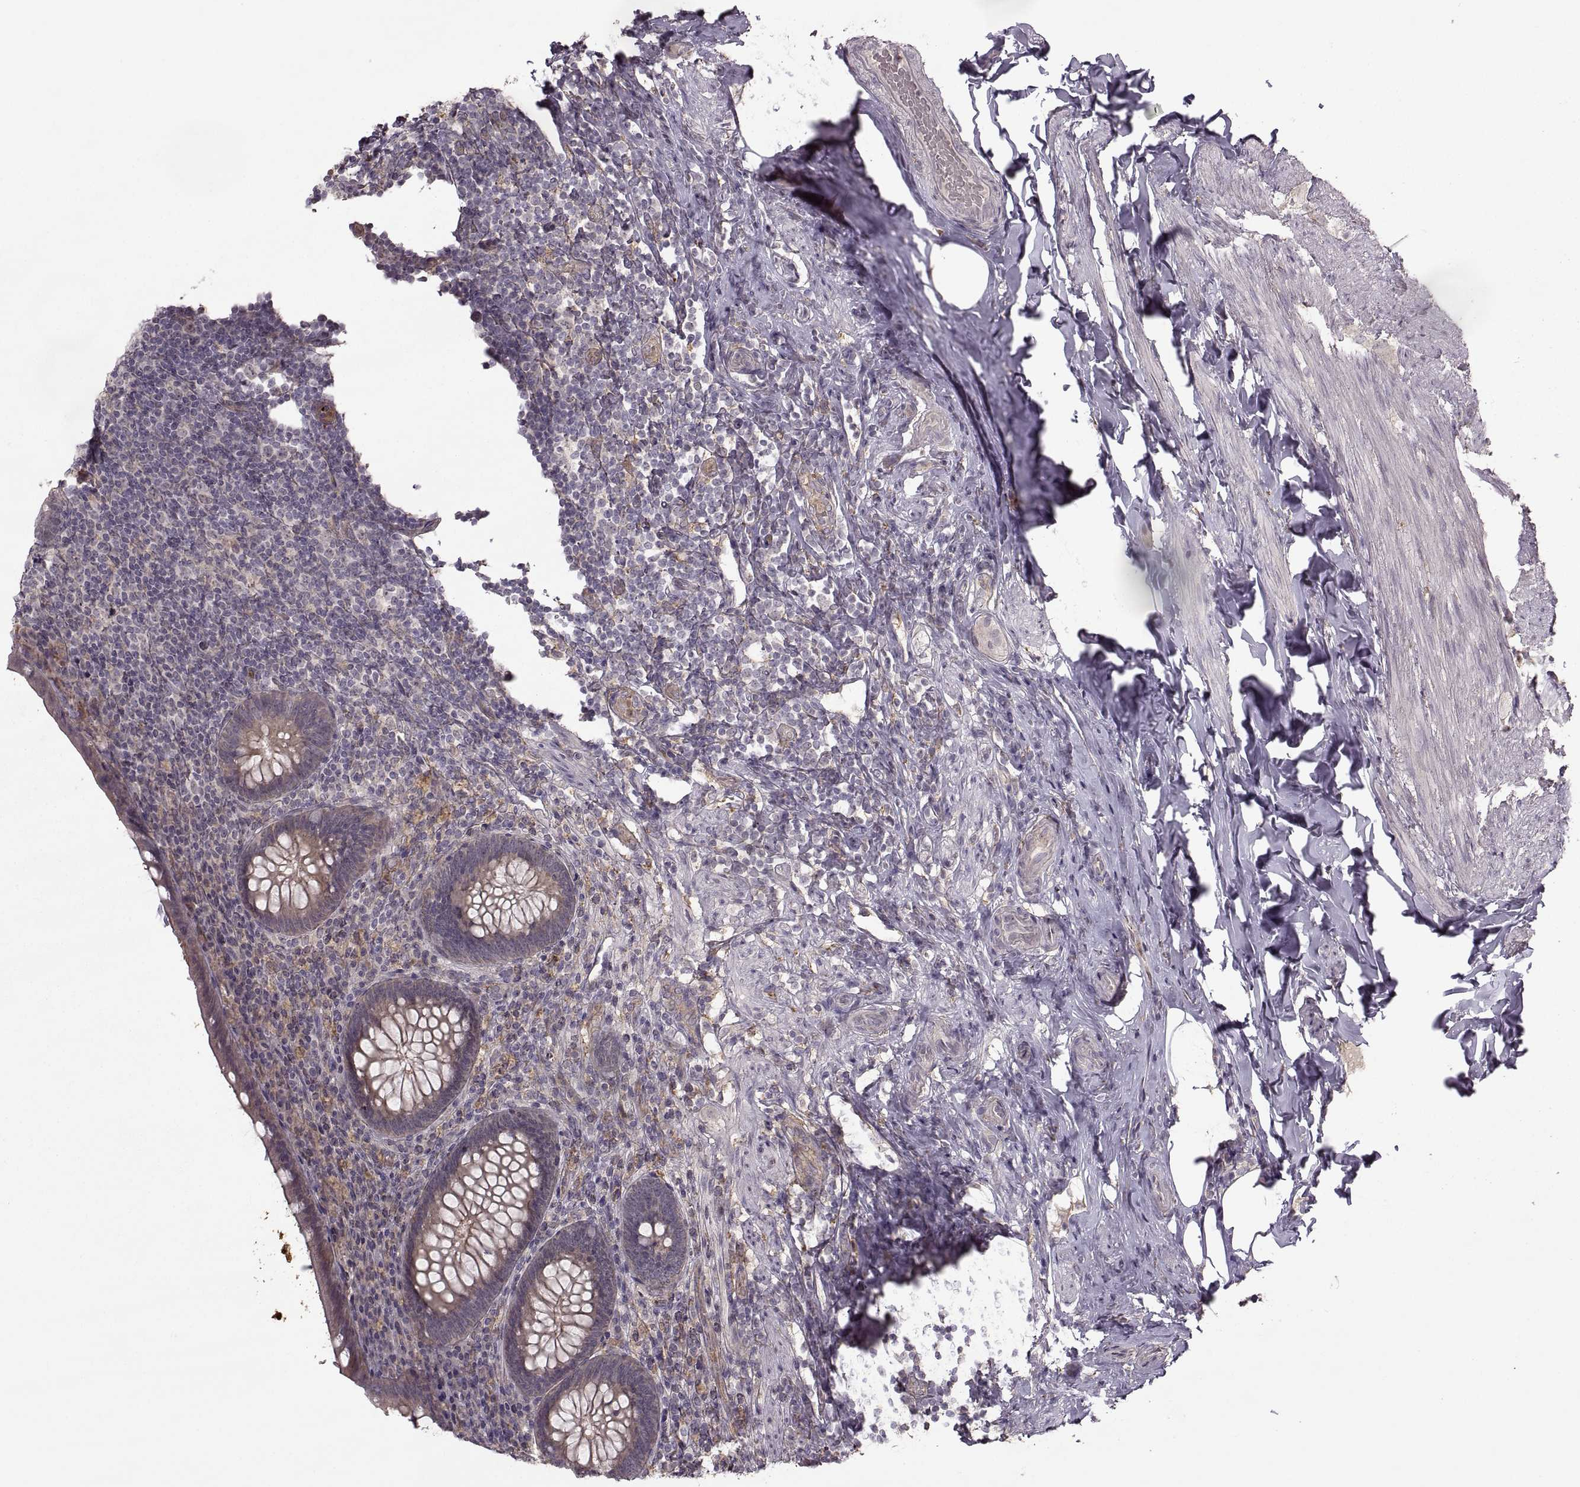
{"staining": {"intensity": "weak", "quantity": "<25%", "location": "cytoplasmic/membranous"}, "tissue": "appendix", "cell_type": "Glandular cells", "image_type": "normal", "snomed": [{"axis": "morphology", "description": "Normal tissue, NOS"}, {"axis": "topography", "description": "Appendix"}], "caption": "Protein analysis of benign appendix shows no significant positivity in glandular cells. (DAB (3,3'-diaminobenzidine) immunohistochemistry (IHC) with hematoxylin counter stain).", "gene": "PIERCE1", "patient": {"sex": "male", "age": 47}}